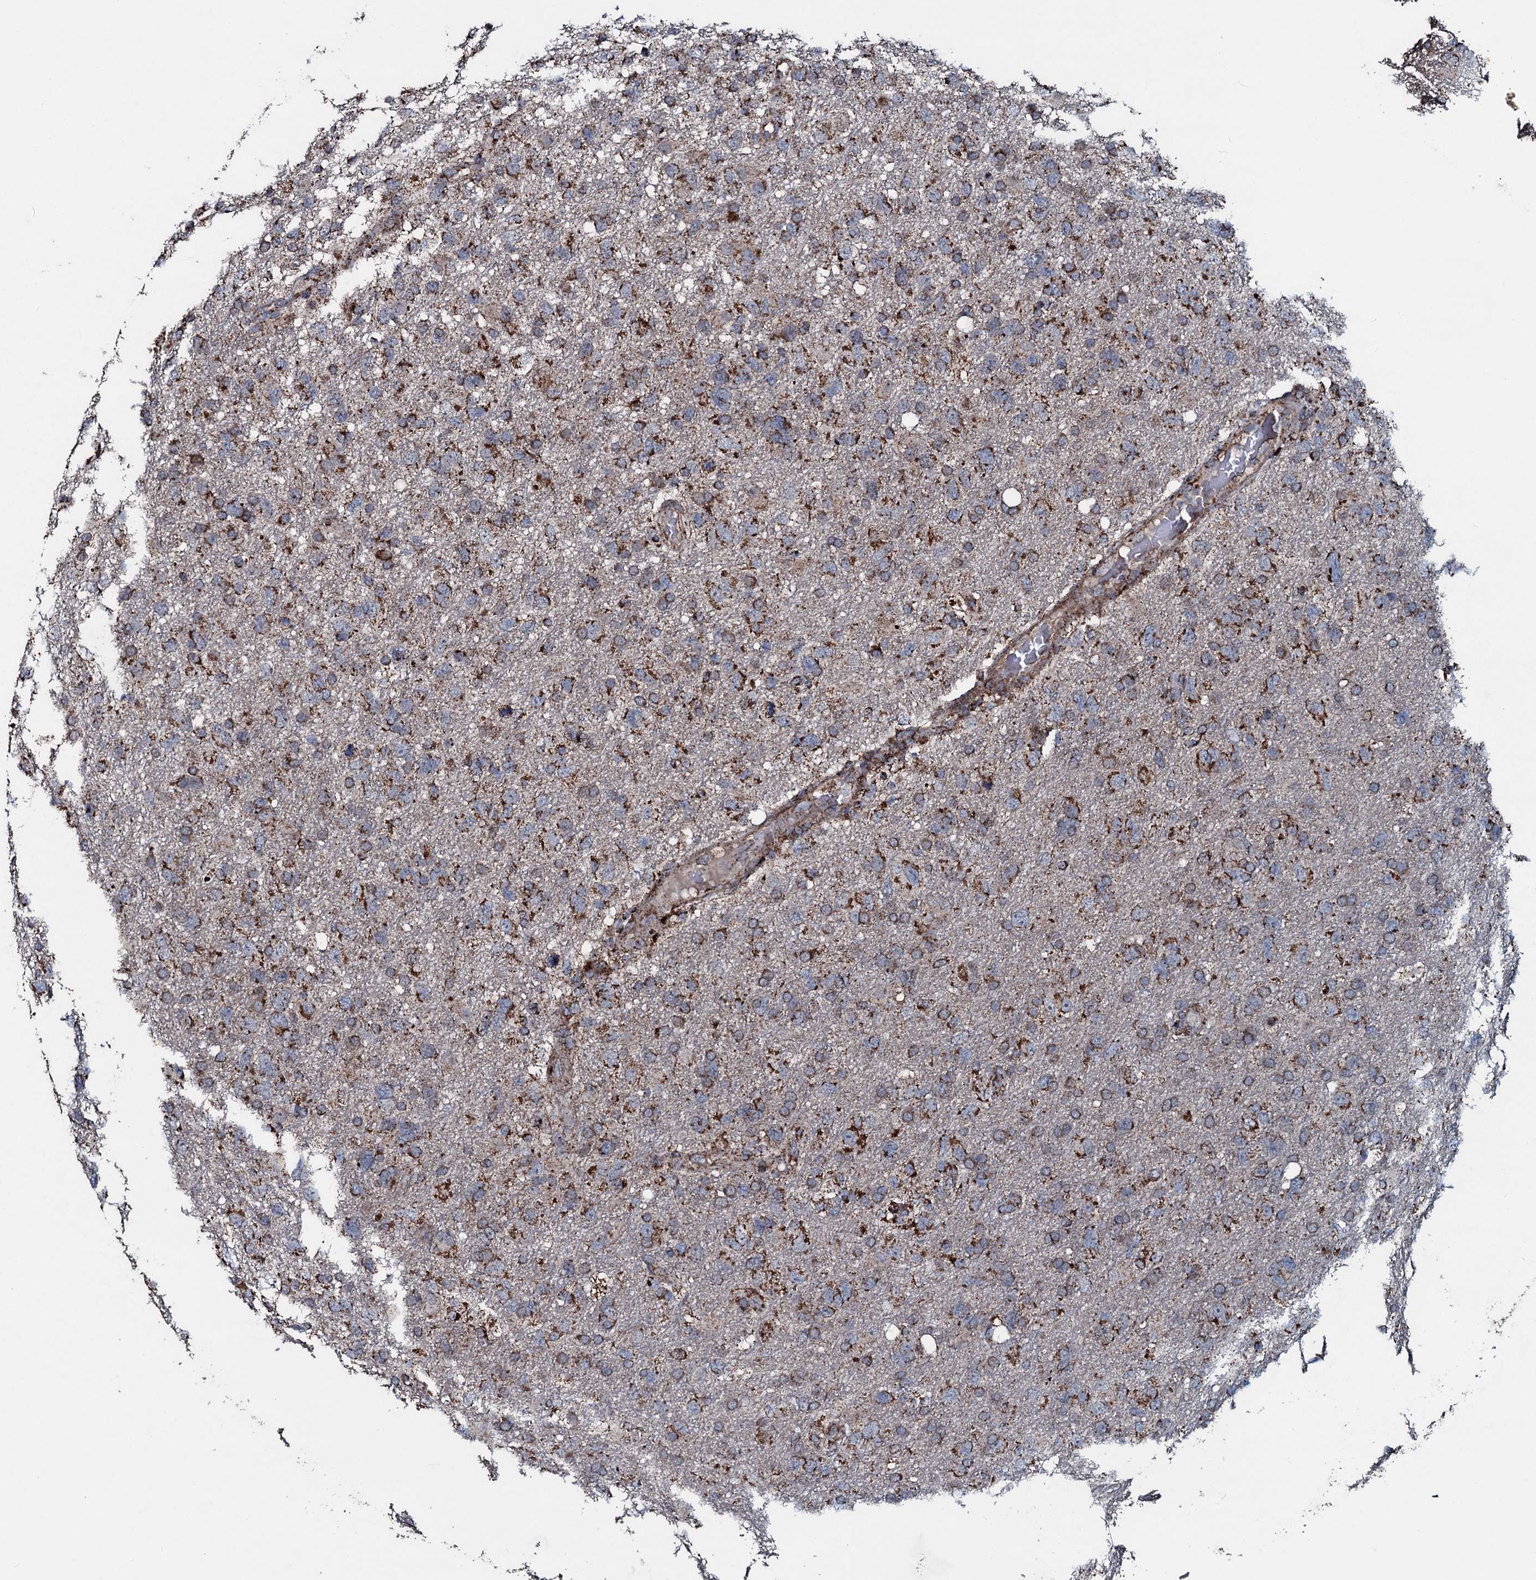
{"staining": {"intensity": "moderate", "quantity": ">75%", "location": "cytoplasmic/membranous"}, "tissue": "glioma", "cell_type": "Tumor cells", "image_type": "cancer", "snomed": [{"axis": "morphology", "description": "Glioma, malignant, High grade"}, {"axis": "topography", "description": "Brain"}], "caption": "The histopathology image reveals staining of malignant glioma (high-grade), revealing moderate cytoplasmic/membranous protein positivity (brown color) within tumor cells. Ihc stains the protein of interest in brown and the nuclei are stained blue.", "gene": "DYNC2I2", "patient": {"sex": "male", "age": 61}}